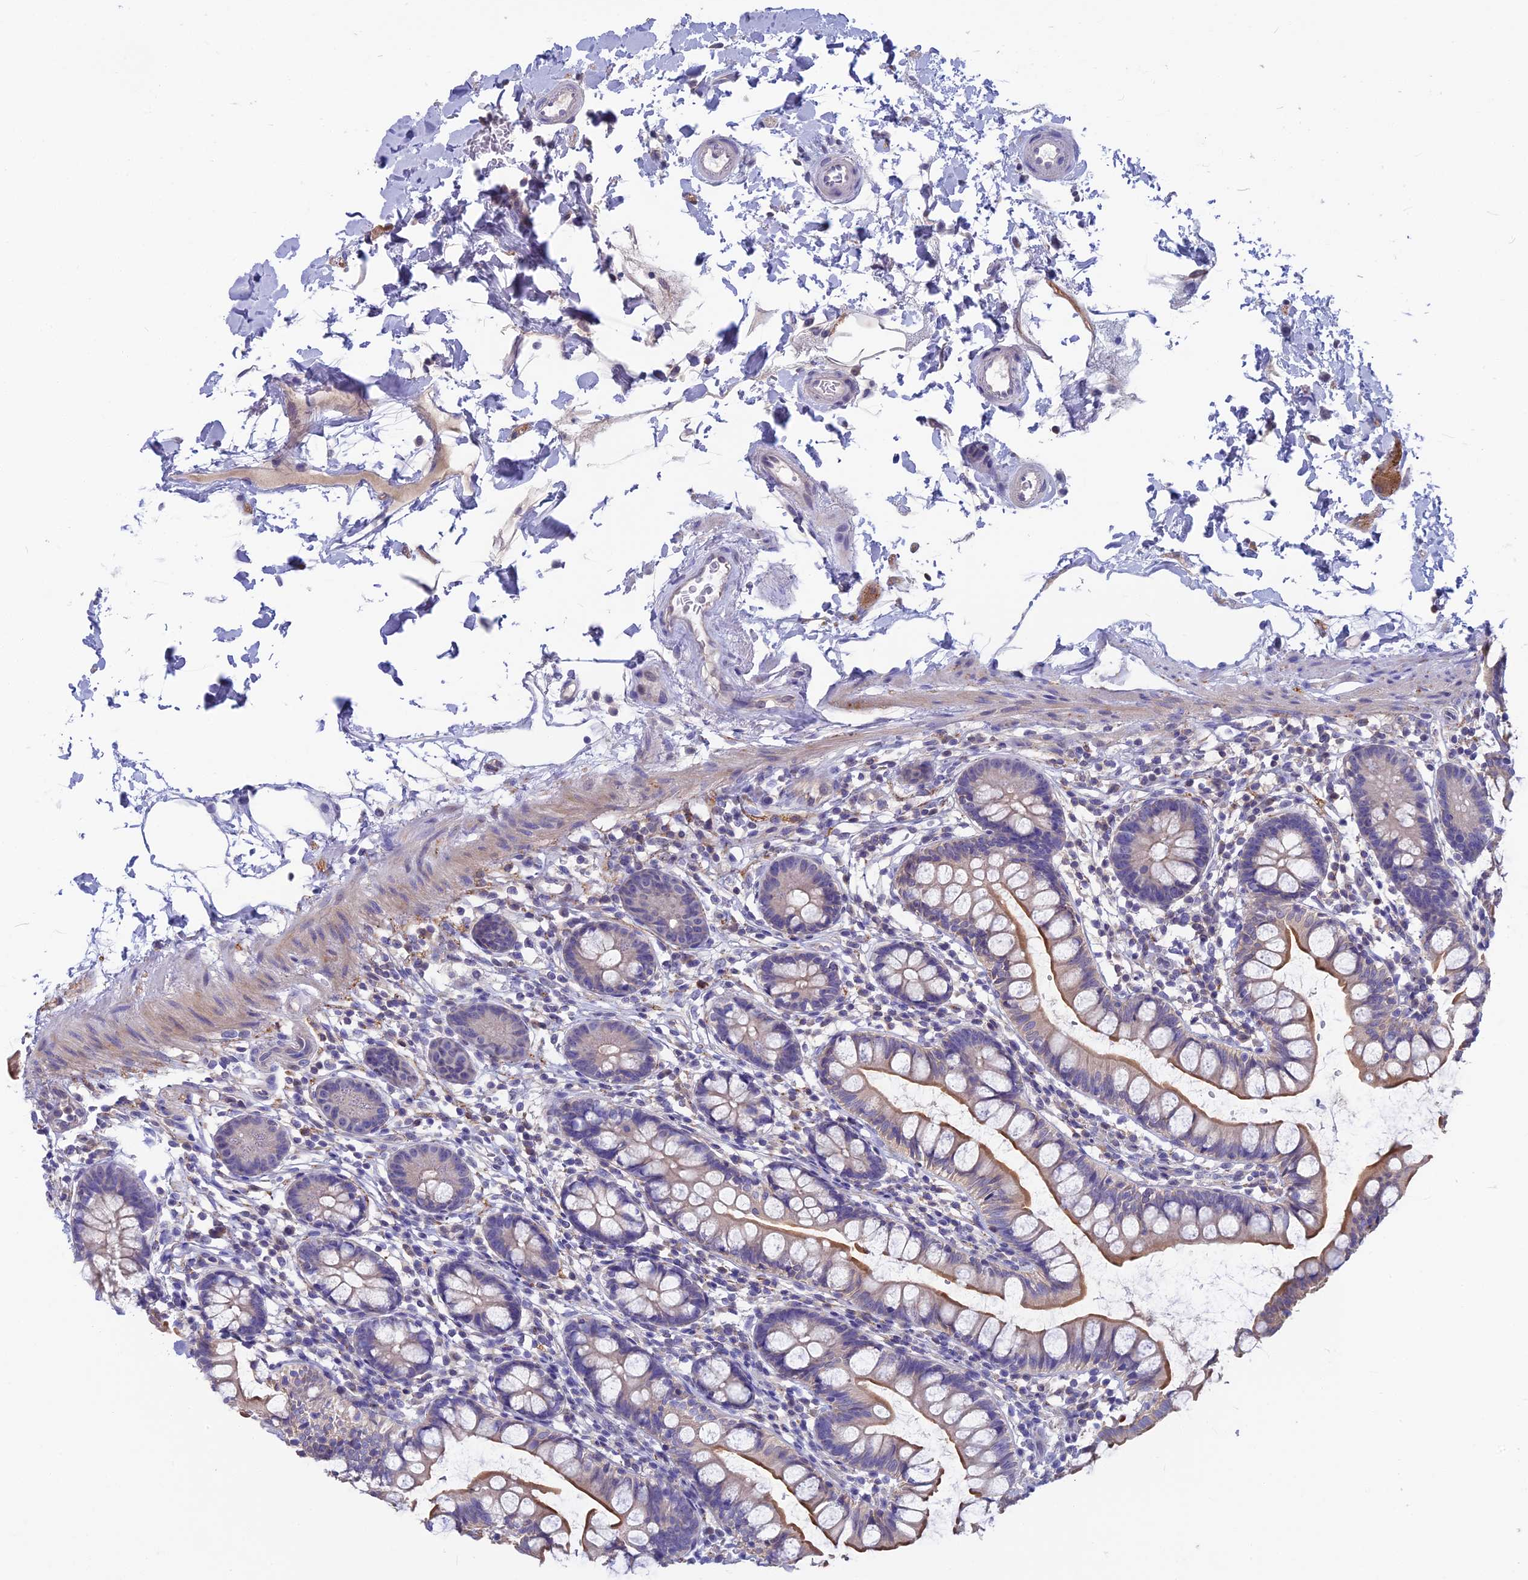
{"staining": {"intensity": "moderate", "quantity": "<25%", "location": "cytoplasmic/membranous"}, "tissue": "small intestine", "cell_type": "Glandular cells", "image_type": "normal", "snomed": [{"axis": "morphology", "description": "Normal tissue, NOS"}, {"axis": "topography", "description": "Small intestine"}], "caption": "Immunohistochemical staining of unremarkable human small intestine displays low levels of moderate cytoplasmic/membranous positivity in about <25% of glandular cells.", "gene": "SNAP91", "patient": {"sex": "female", "age": 84}}